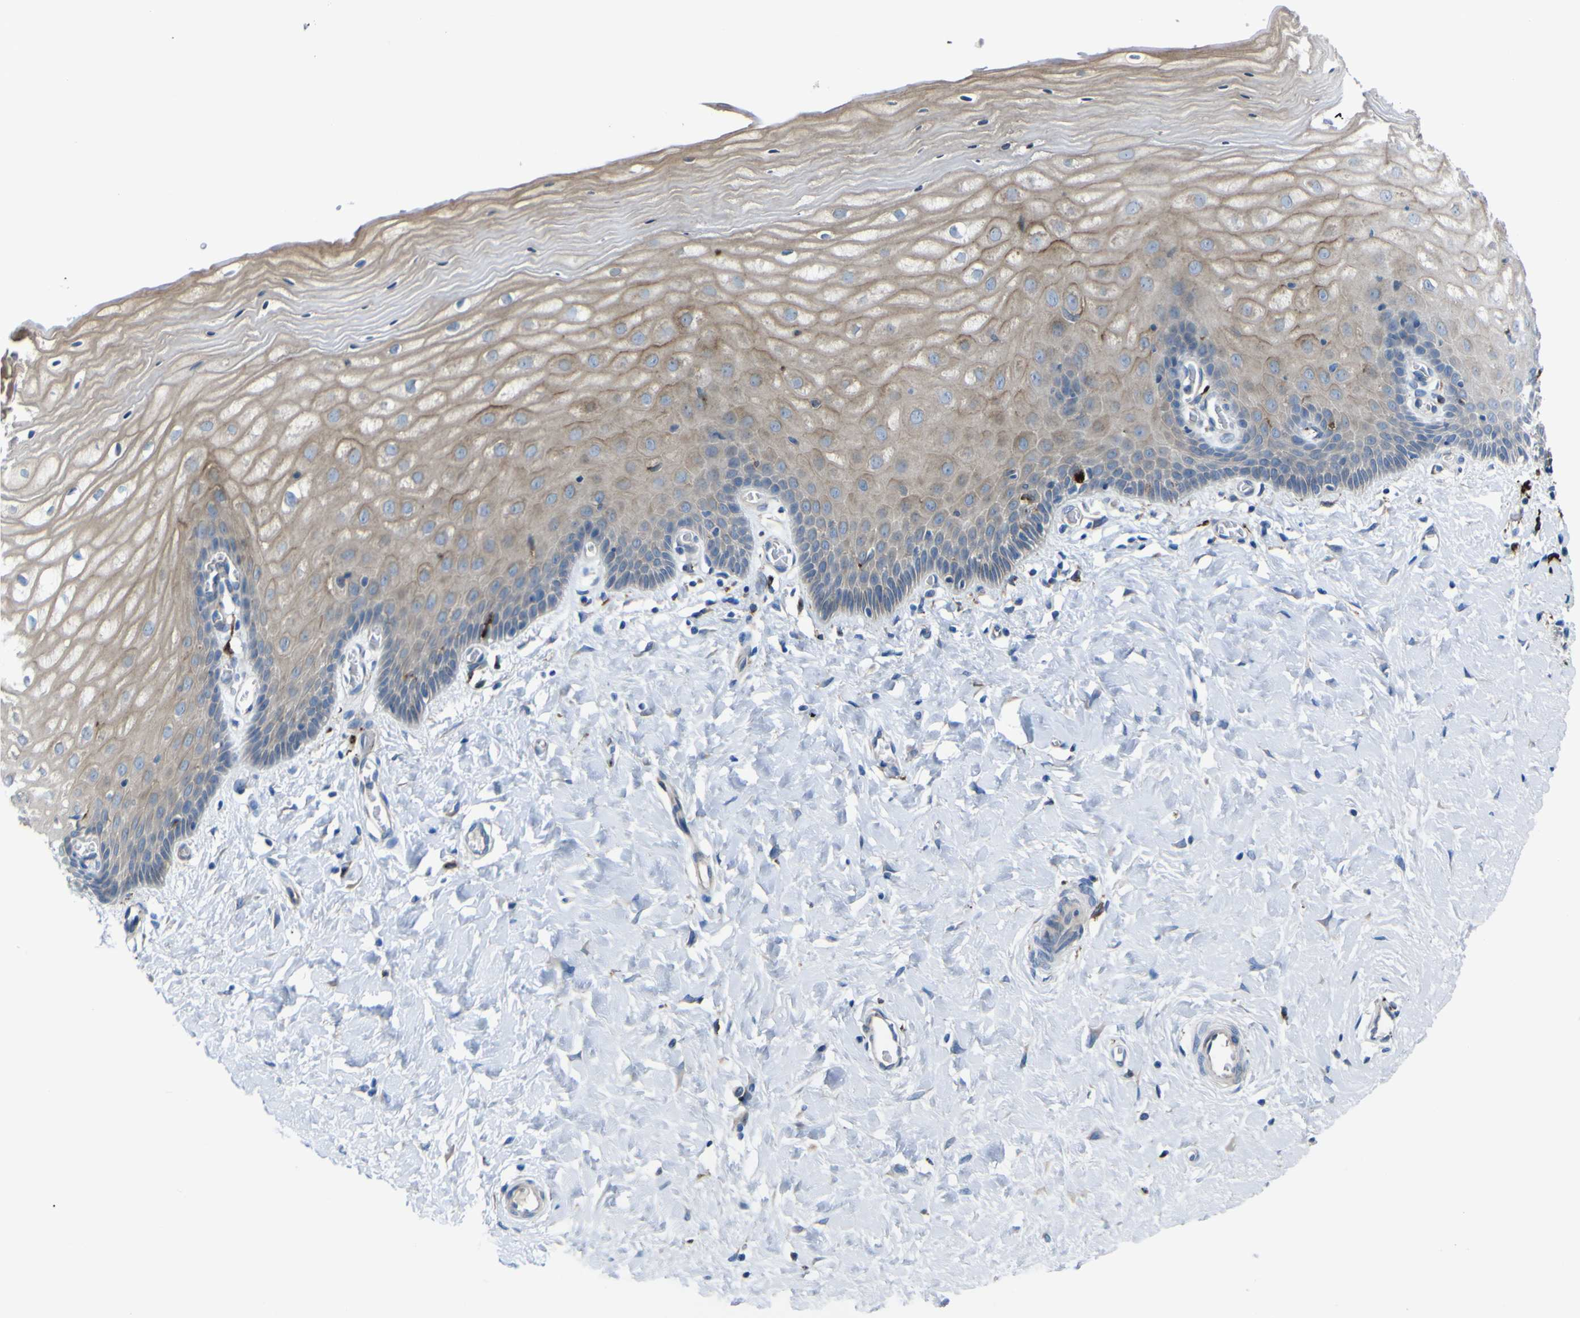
{"staining": {"intensity": "strong", "quantity": ">75%", "location": "cytoplasmic/membranous"}, "tissue": "cervix", "cell_type": "Glandular cells", "image_type": "normal", "snomed": [{"axis": "morphology", "description": "Normal tissue, NOS"}, {"axis": "topography", "description": "Cervix"}], "caption": "IHC photomicrograph of benign cervix stained for a protein (brown), which reveals high levels of strong cytoplasmic/membranous positivity in about >75% of glandular cells.", "gene": "CST3", "patient": {"sex": "female", "age": 55}}